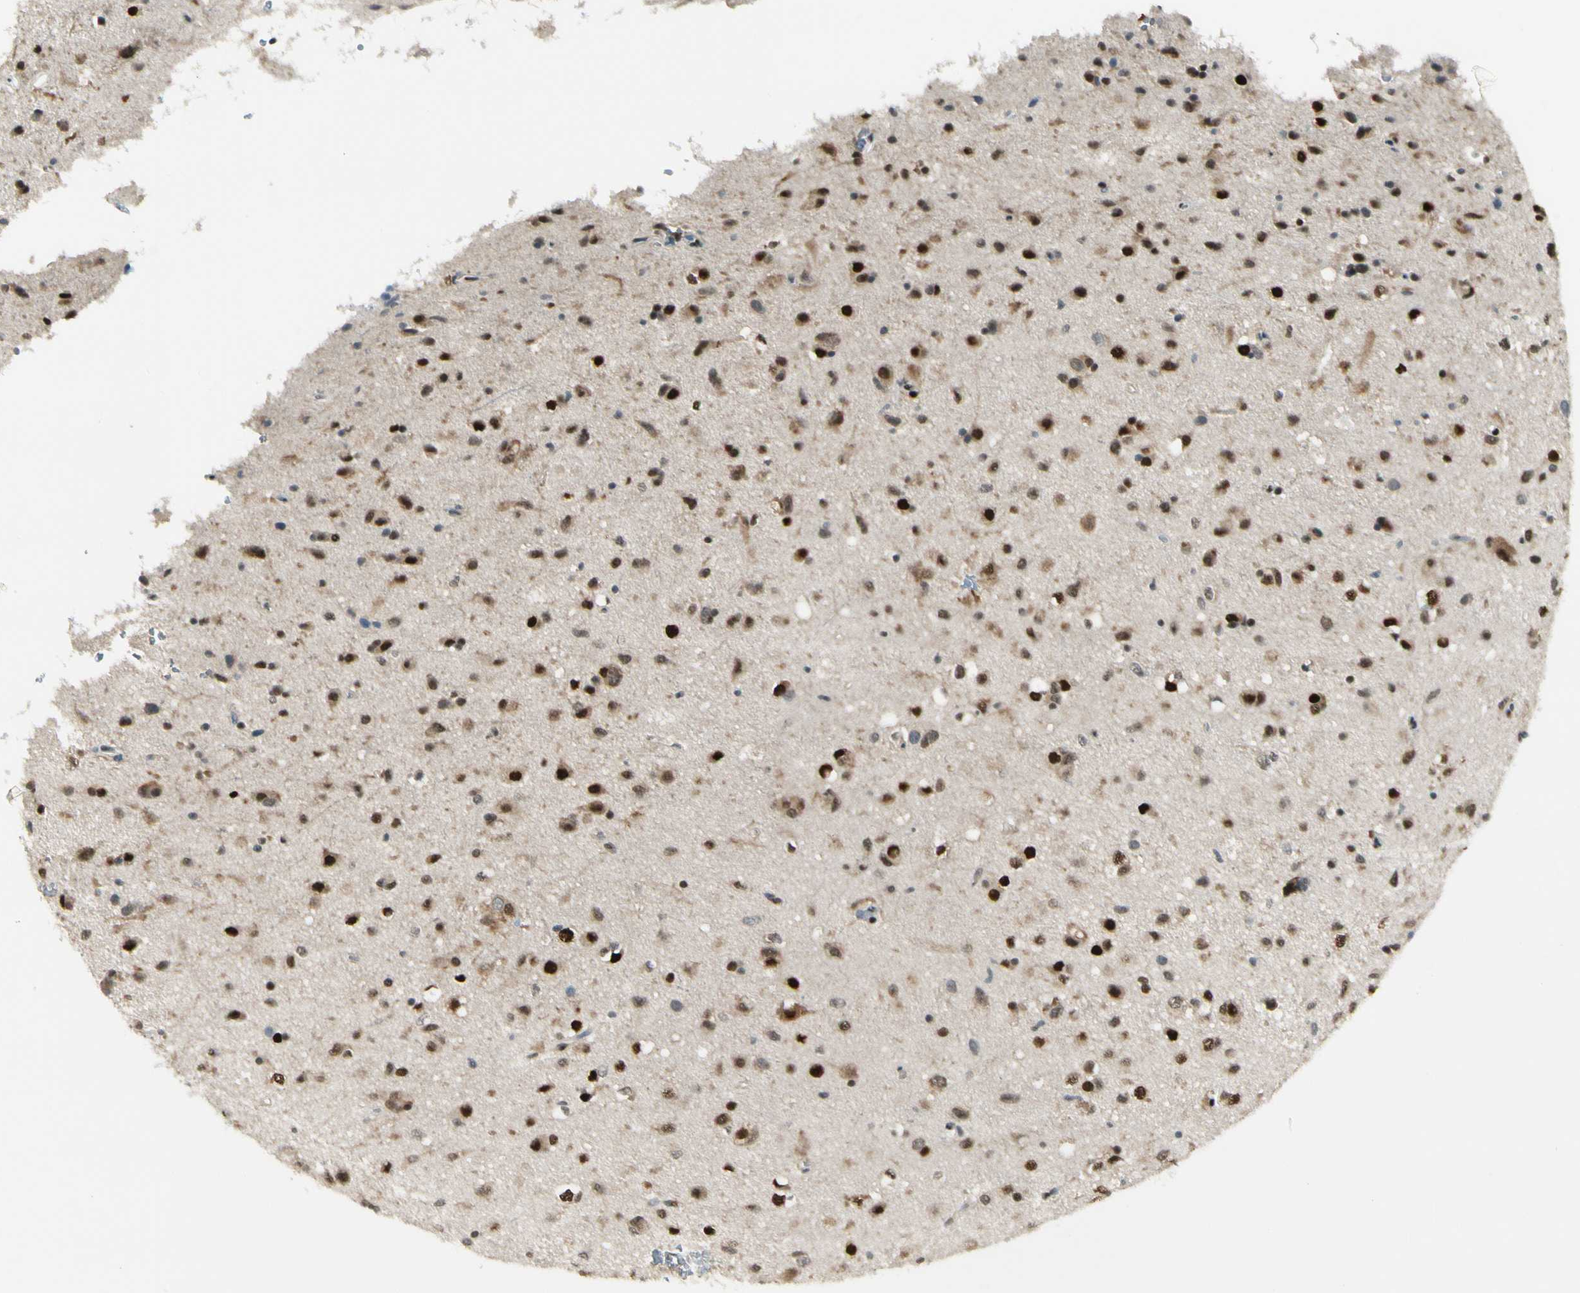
{"staining": {"intensity": "strong", "quantity": ">75%", "location": "cytoplasmic/membranous,nuclear"}, "tissue": "glioma", "cell_type": "Tumor cells", "image_type": "cancer", "snomed": [{"axis": "morphology", "description": "Glioma, malignant, Low grade"}, {"axis": "topography", "description": "Brain"}], "caption": "Glioma stained with DAB immunohistochemistry (IHC) demonstrates high levels of strong cytoplasmic/membranous and nuclear staining in about >75% of tumor cells. The staining was performed using DAB (3,3'-diaminobenzidine) to visualize the protein expression in brown, while the nuclei were stained in blue with hematoxylin (Magnification: 20x).", "gene": "ATXN1", "patient": {"sex": "male", "age": 77}}